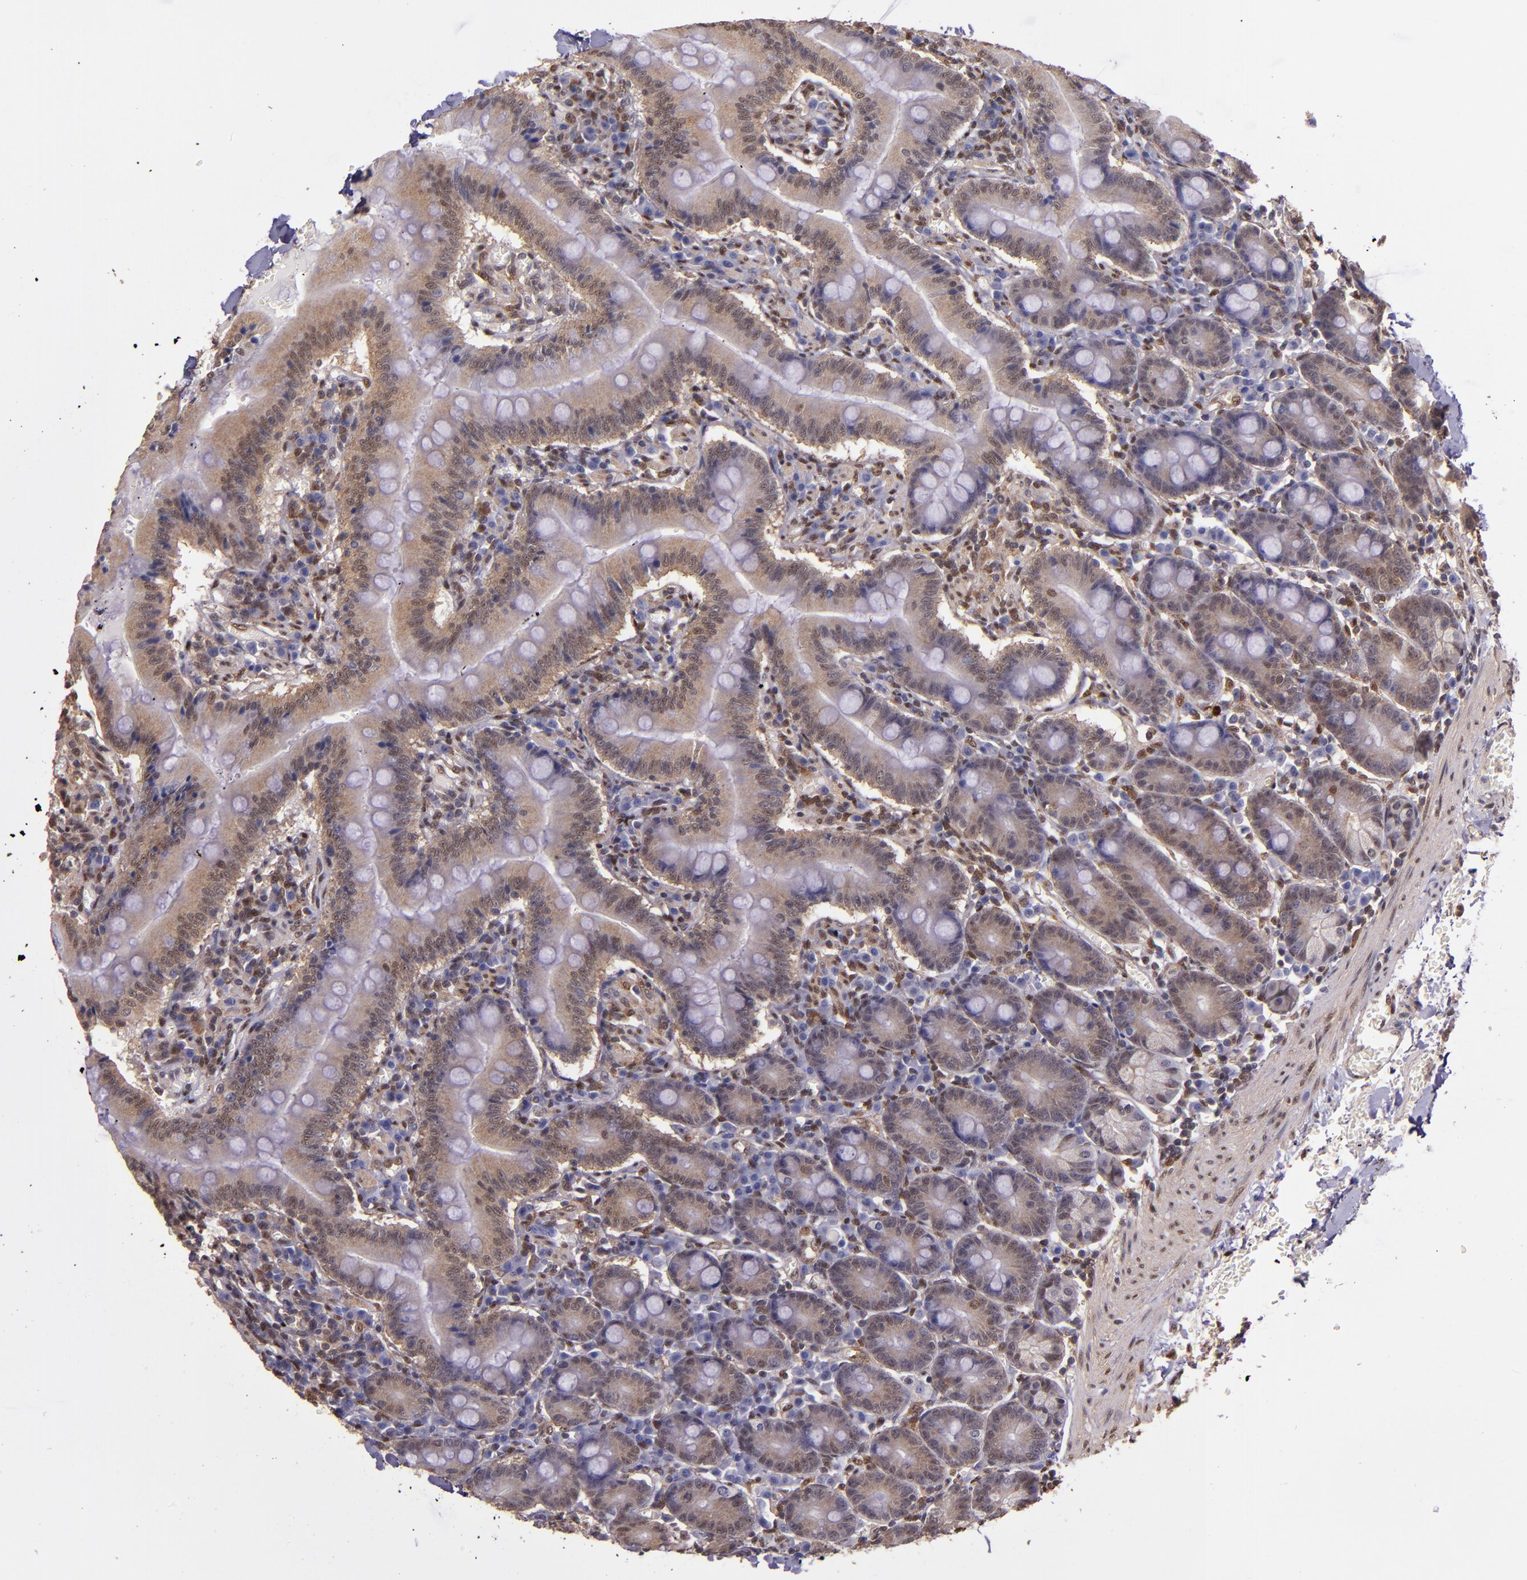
{"staining": {"intensity": "weak", "quantity": "25%-75%", "location": "cytoplasmic/membranous,nuclear"}, "tissue": "small intestine", "cell_type": "Glandular cells", "image_type": "normal", "snomed": [{"axis": "morphology", "description": "Normal tissue, NOS"}, {"axis": "topography", "description": "Small intestine"}], "caption": "Immunohistochemistry (IHC) of benign small intestine displays low levels of weak cytoplasmic/membranous,nuclear expression in approximately 25%-75% of glandular cells.", "gene": "STAT6", "patient": {"sex": "male", "age": 71}}